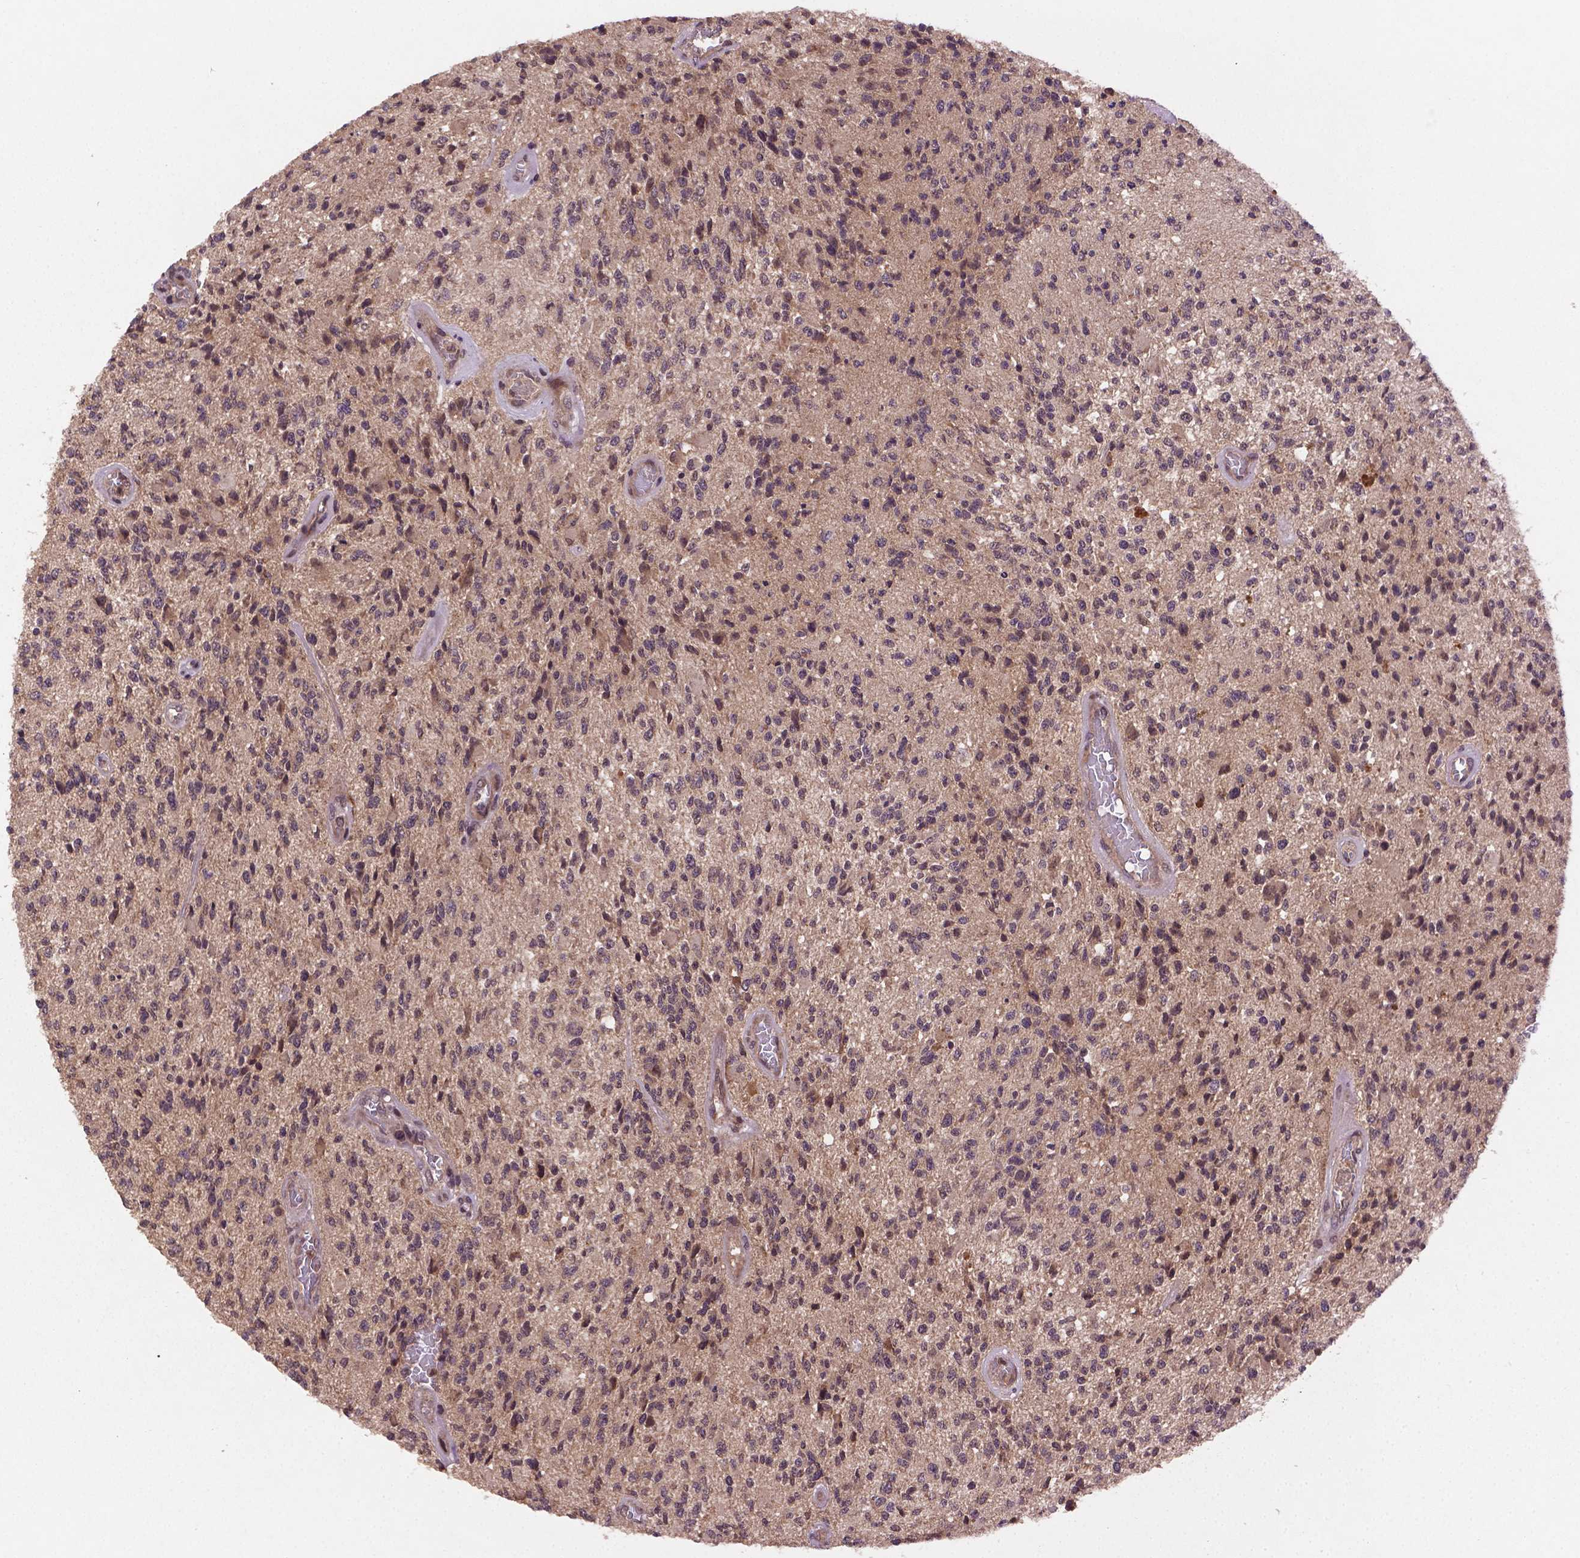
{"staining": {"intensity": "weak", "quantity": "<25%", "location": "cytoplasmic/membranous,nuclear"}, "tissue": "glioma", "cell_type": "Tumor cells", "image_type": "cancer", "snomed": [{"axis": "morphology", "description": "Glioma, malignant, High grade"}, {"axis": "topography", "description": "Brain"}], "caption": "An image of human malignant glioma (high-grade) is negative for staining in tumor cells.", "gene": "NIPAL2", "patient": {"sex": "female", "age": 63}}